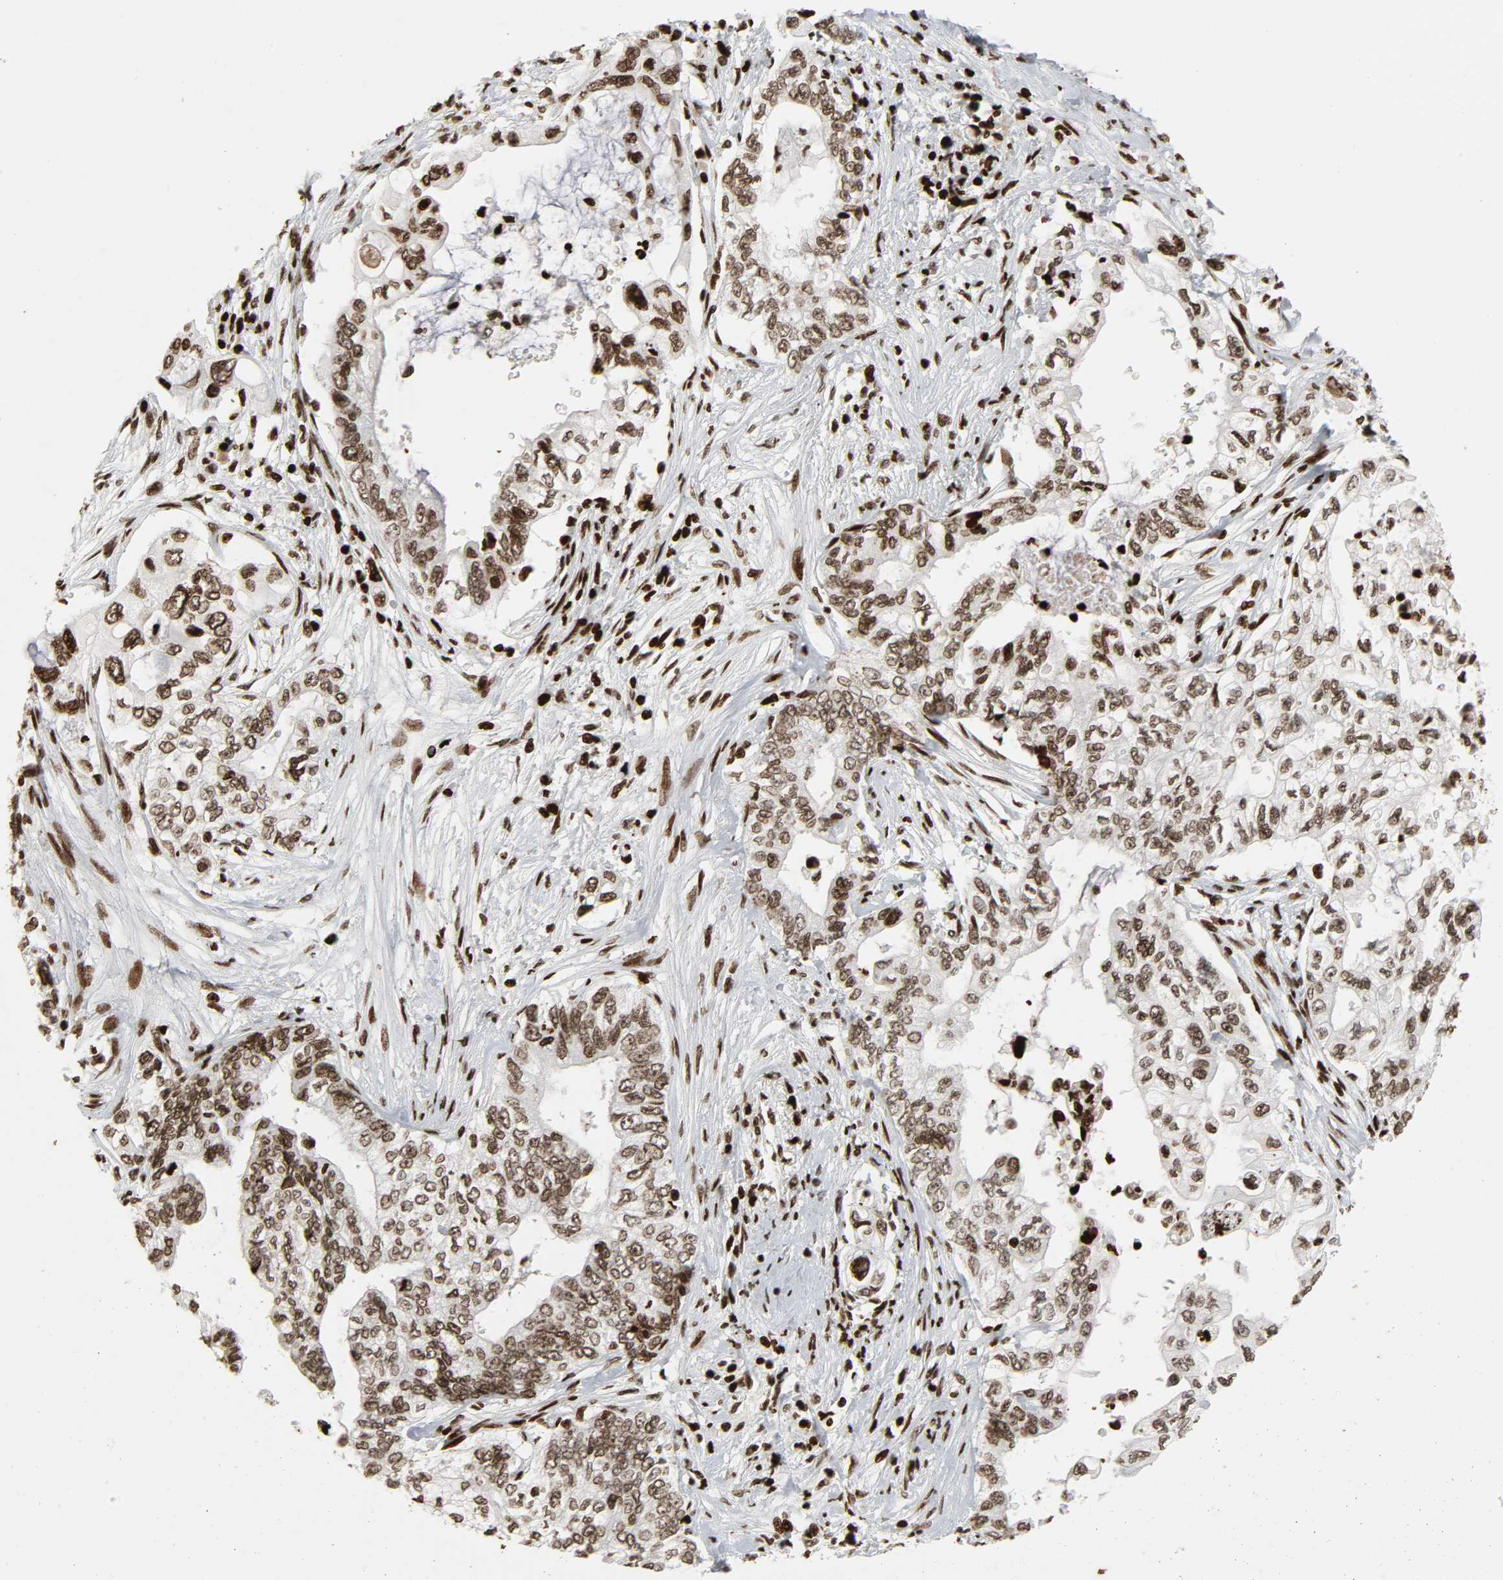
{"staining": {"intensity": "moderate", "quantity": ">75%", "location": "nuclear"}, "tissue": "pancreatic cancer", "cell_type": "Tumor cells", "image_type": "cancer", "snomed": [{"axis": "morphology", "description": "Normal tissue, NOS"}, {"axis": "topography", "description": "Pancreas"}], "caption": "Immunohistochemical staining of pancreatic cancer displays moderate nuclear protein positivity in approximately >75% of tumor cells.", "gene": "RXRA", "patient": {"sex": "male", "age": 42}}